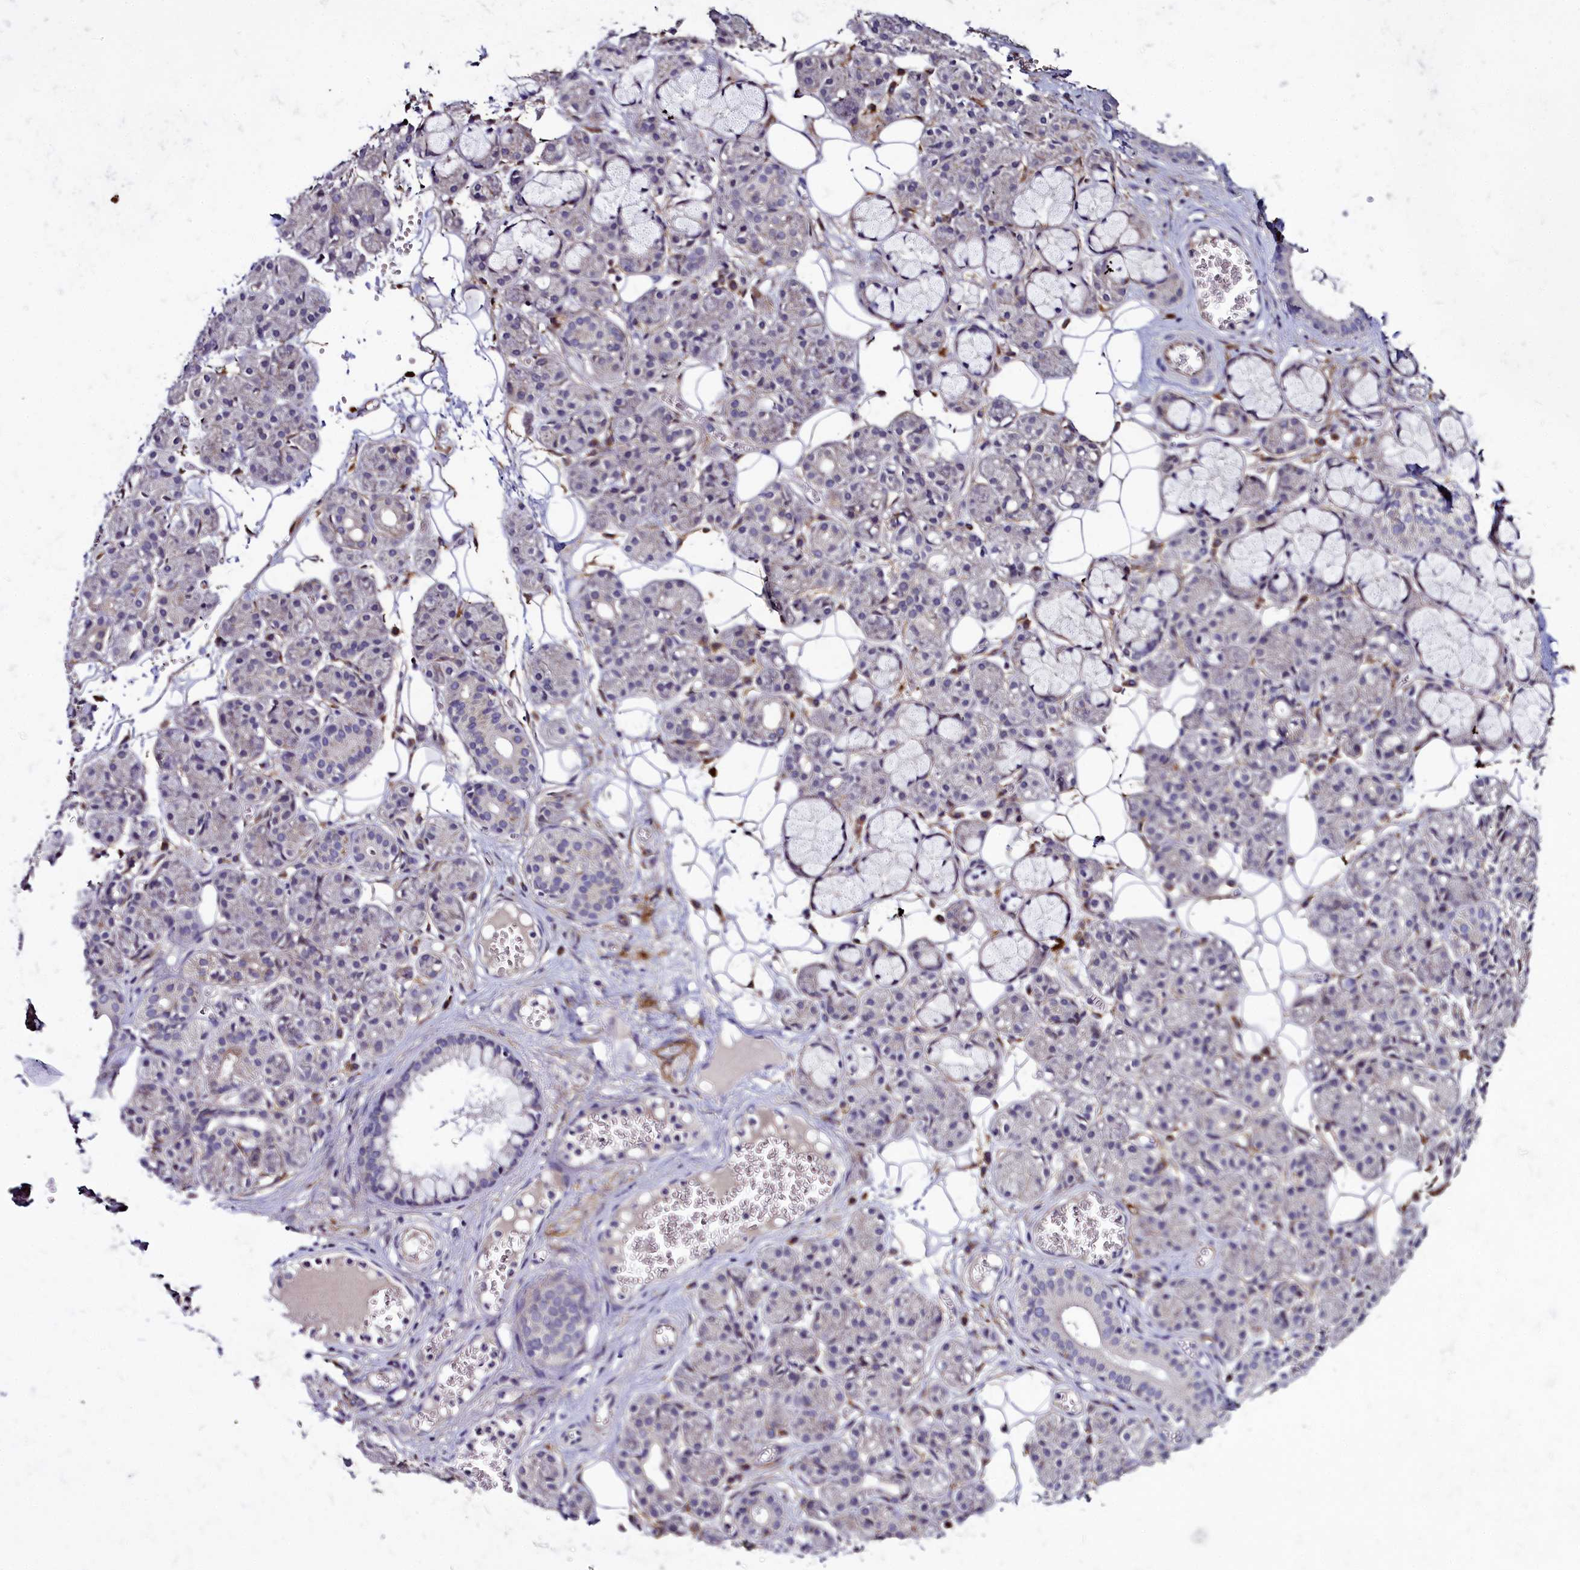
{"staining": {"intensity": "negative", "quantity": "none", "location": "none"}, "tissue": "salivary gland", "cell_type": "Glandular cells", "image_type": "normal", "snomed": [{"axis": "morphology", "description": "Normal tissue, NOS"}, {"axis": "topography", "description": "Salivary gland"}], "caption": "Human salivary gland stained for a protein using immunohistochemistry (IHC) demonstrates no expression in glandular cells.", "gene": "MRC2", "patient": {"sex": "male", "age": 63}}